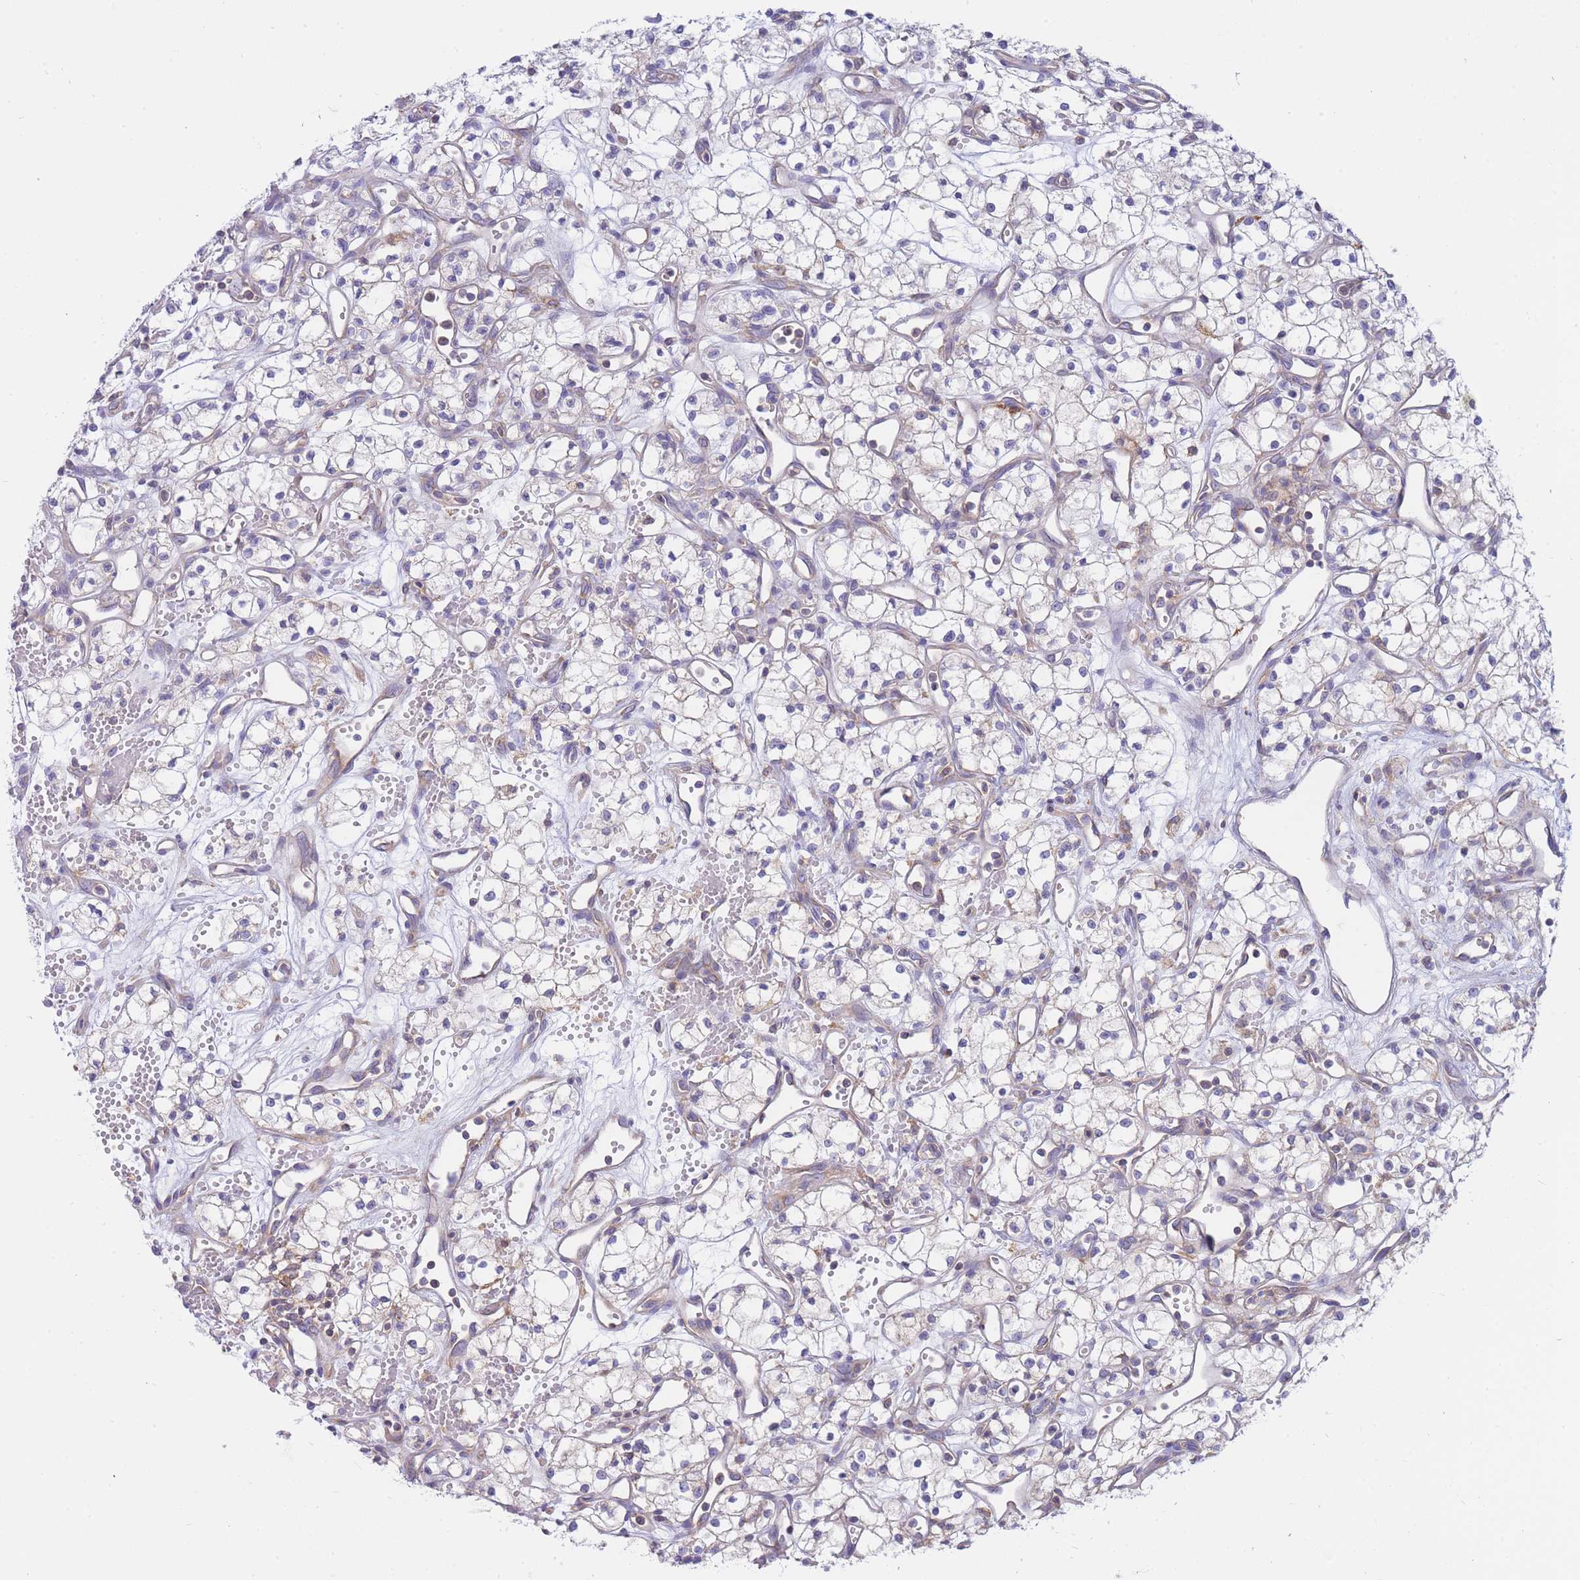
{"staining": {"intensity": "negative", "quantity": "none", "location": "none"}, "tissue": "renal cancer", "cell_type": "Tumor cells", "image_type": "cancer", "snomed": [{"axis": "morphology", "description": "Adenocarcinoma, NOS"}, {"axis": "topography", "description": "Kidney"}], "caption": "DAB (3,3'-diaminobenzidine) immunohistochemical staining of renal cancer exhibits no significant staining in tumor cells.", "gene": "SH2B2", "patient": {"sex": "male", "age": 59}}